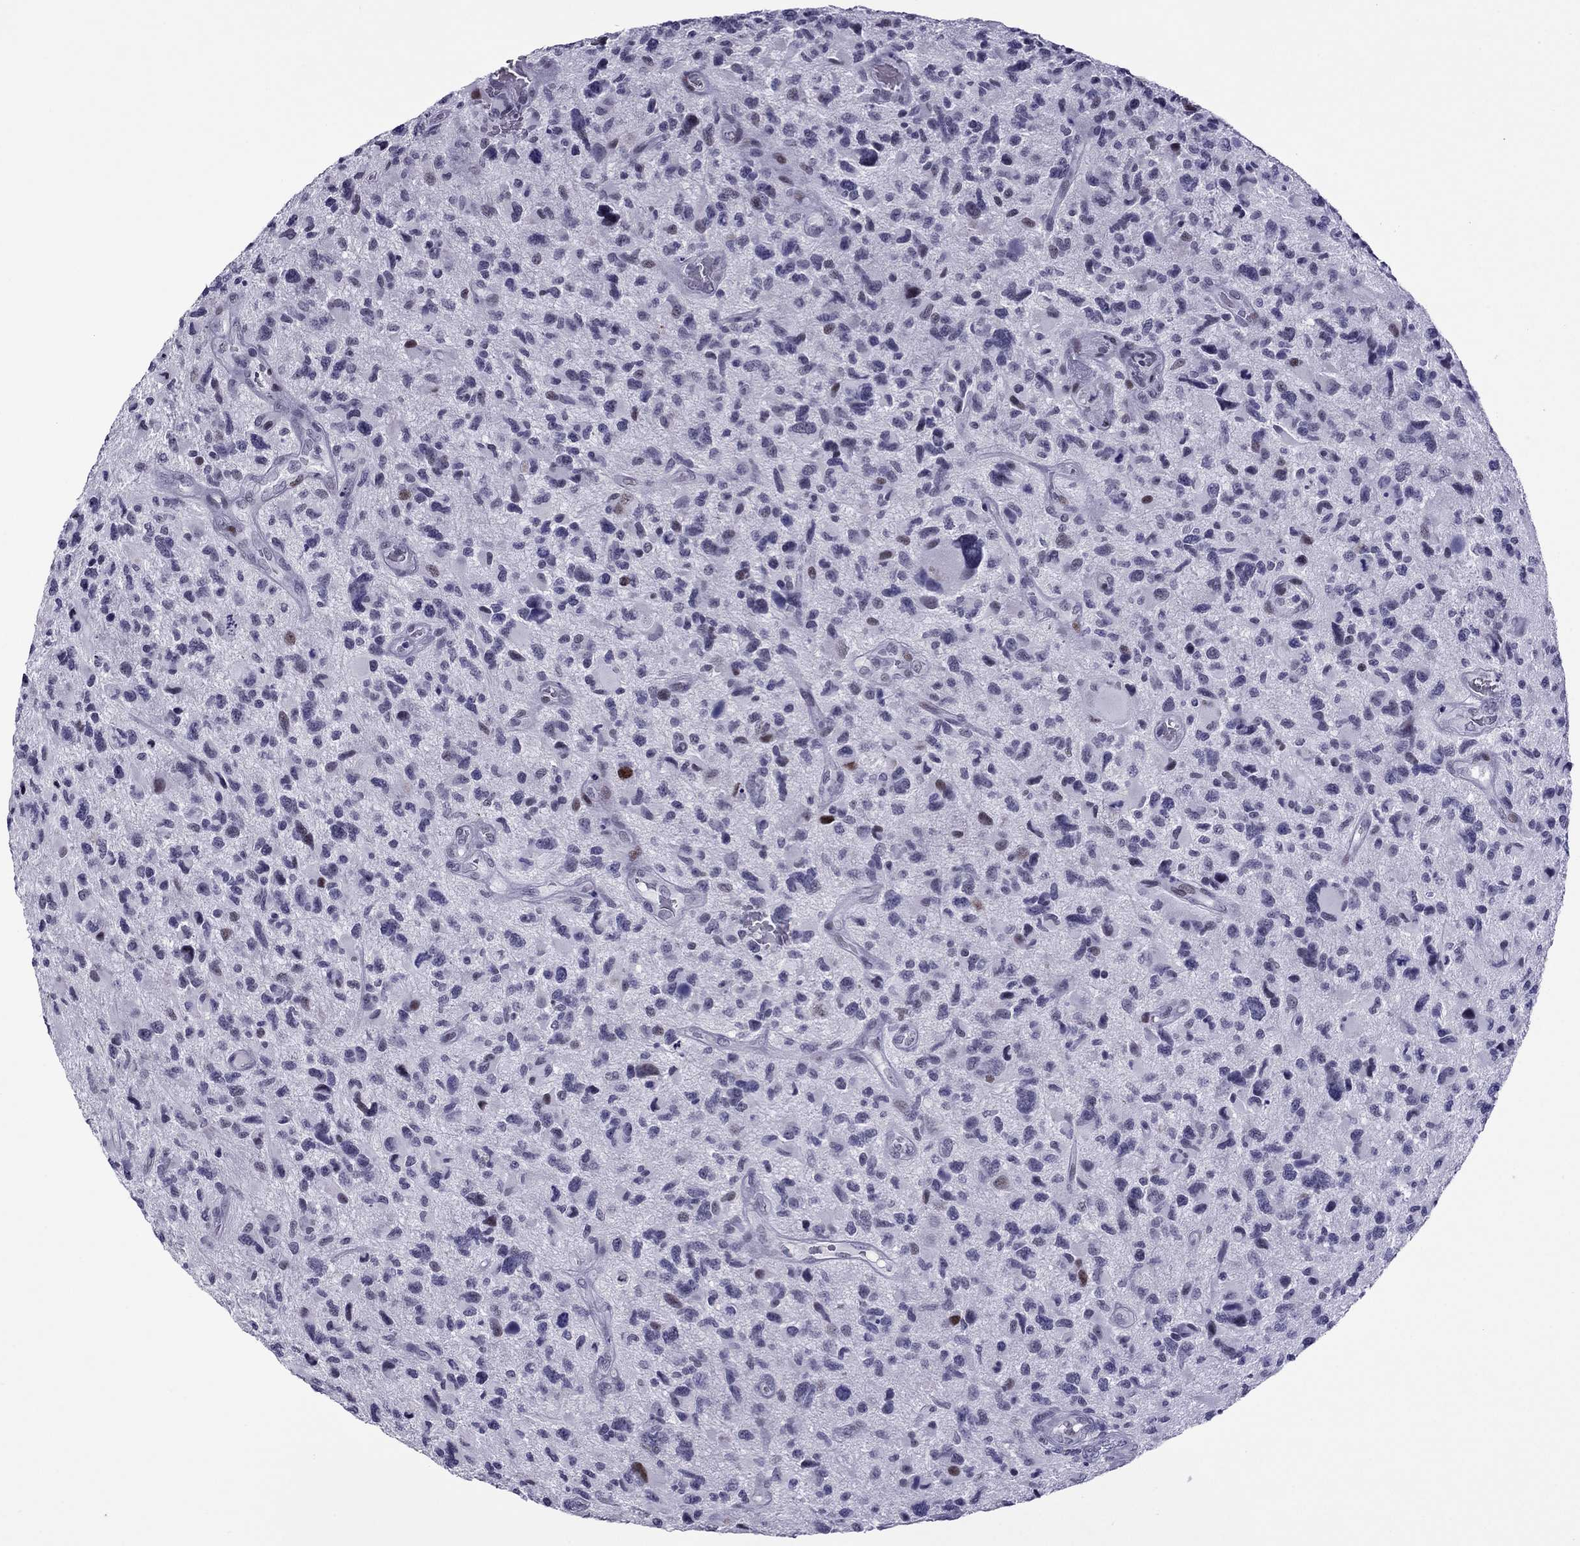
{"staining": {"intensity": "negative", "quantity": "none", "location": "none"}, "tissue": "glioma", "cell_type": "Tumor cells", "image_type": "cancer", "snomed": [{"axis": "morphology", "description": "Glioma, malignant, NOS"}, {"axis": "morphology", "description": "Glioma, malignant, High grade"}, {"axis": "topography", "description": "Brain"}], "caption": "Tumor cells show no significant staining in glioma (malignant).", "gene": "MYLK3", "patient": {"sex": "female", "age": 71}}